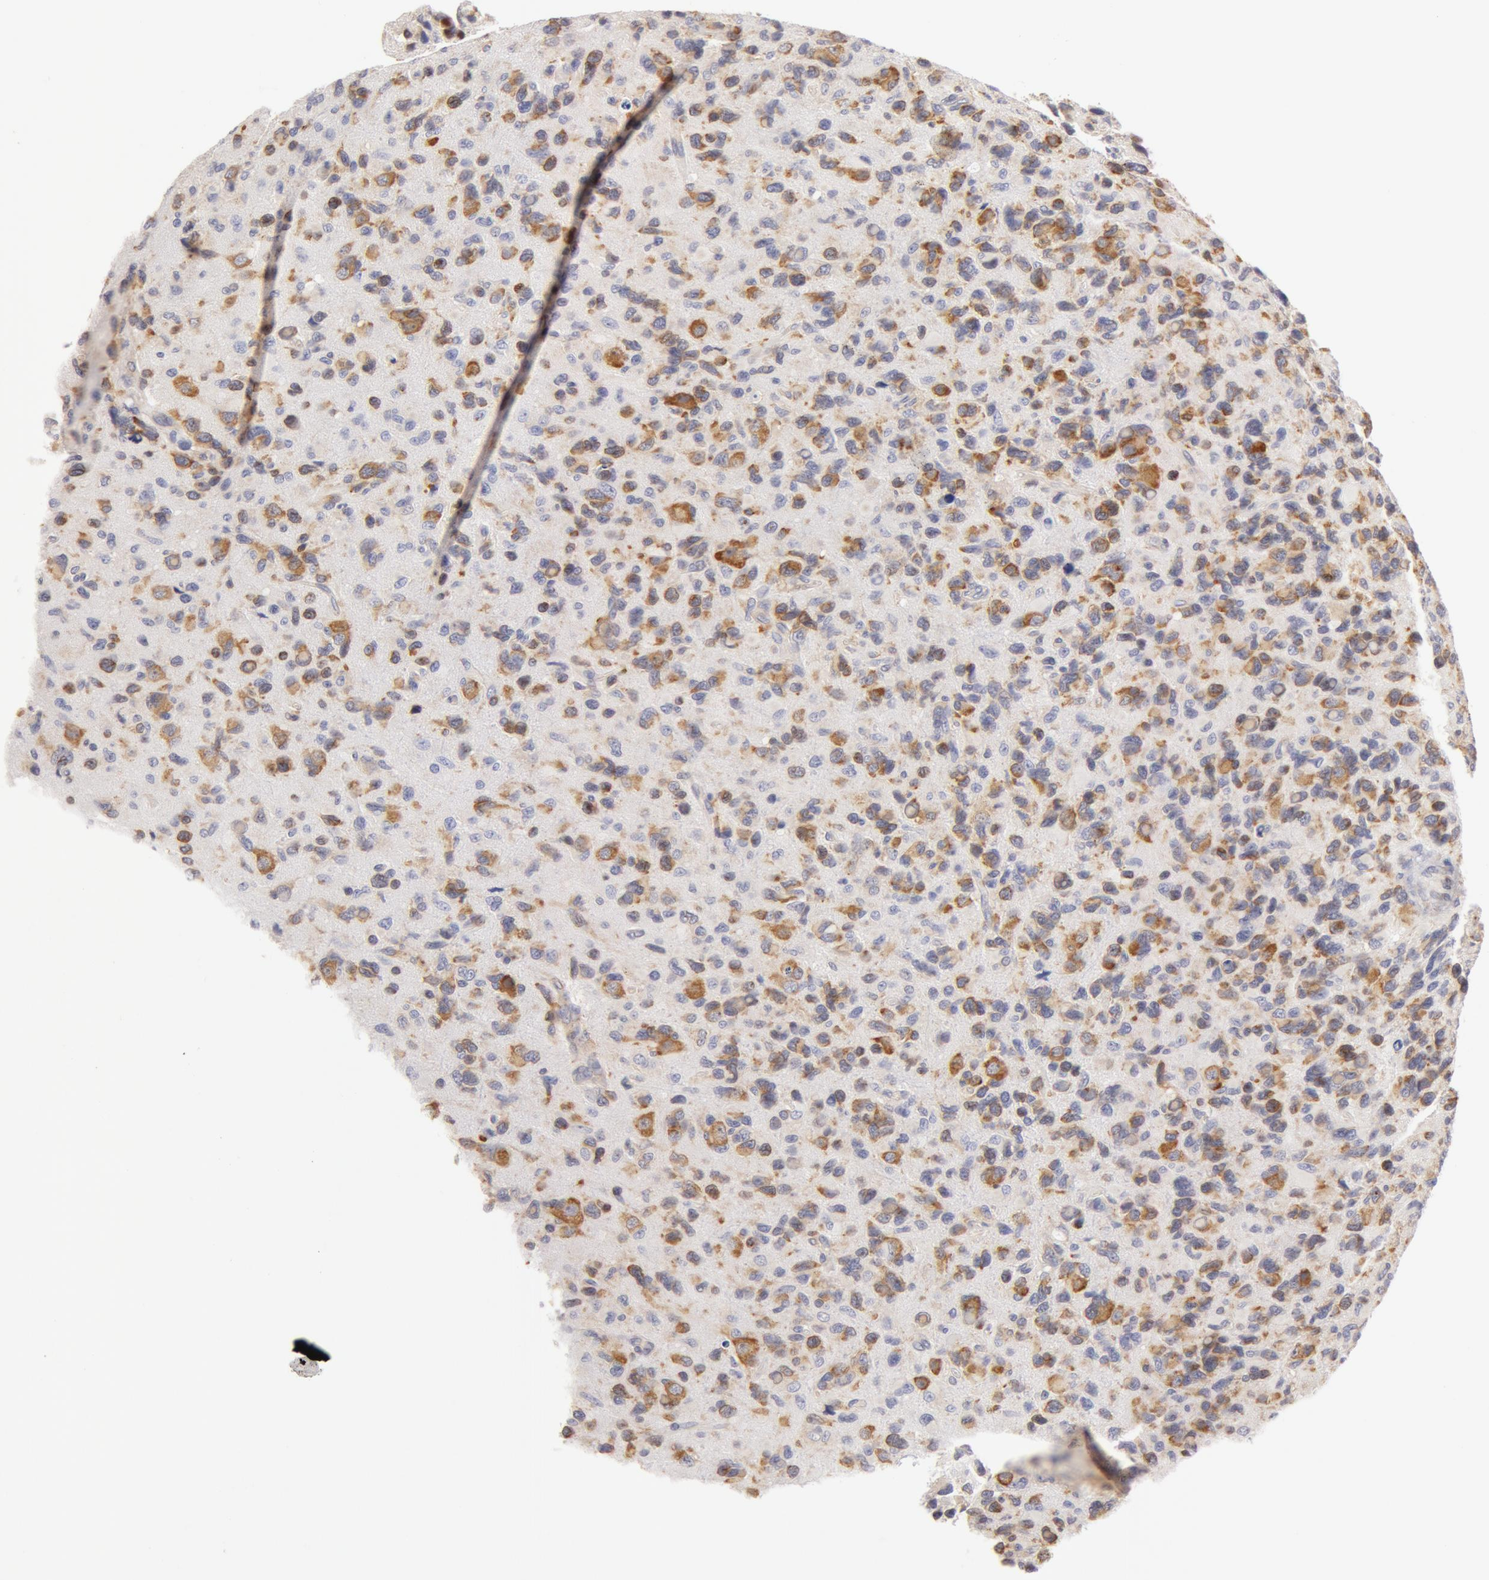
{"staining": {"intensity": "weak", "quantity": "<25%", "location": "cytoplasmic/membranous"}, "tissue": "glioma", "cell_type": "Tumor cells", "image_type": "cancer", "snomed": [{"axis": "morphology", "description": "Glioma, malignant, High grade"}, {"axis": "topography", "description": "Brain"}], "caption": "This is a image of immunohistochemistry staining of malignant high-grade glioma, which shows no staining in tumor cells.", "gene": "DDX3Y", "patient": {"sex": "male", "age": 77}}